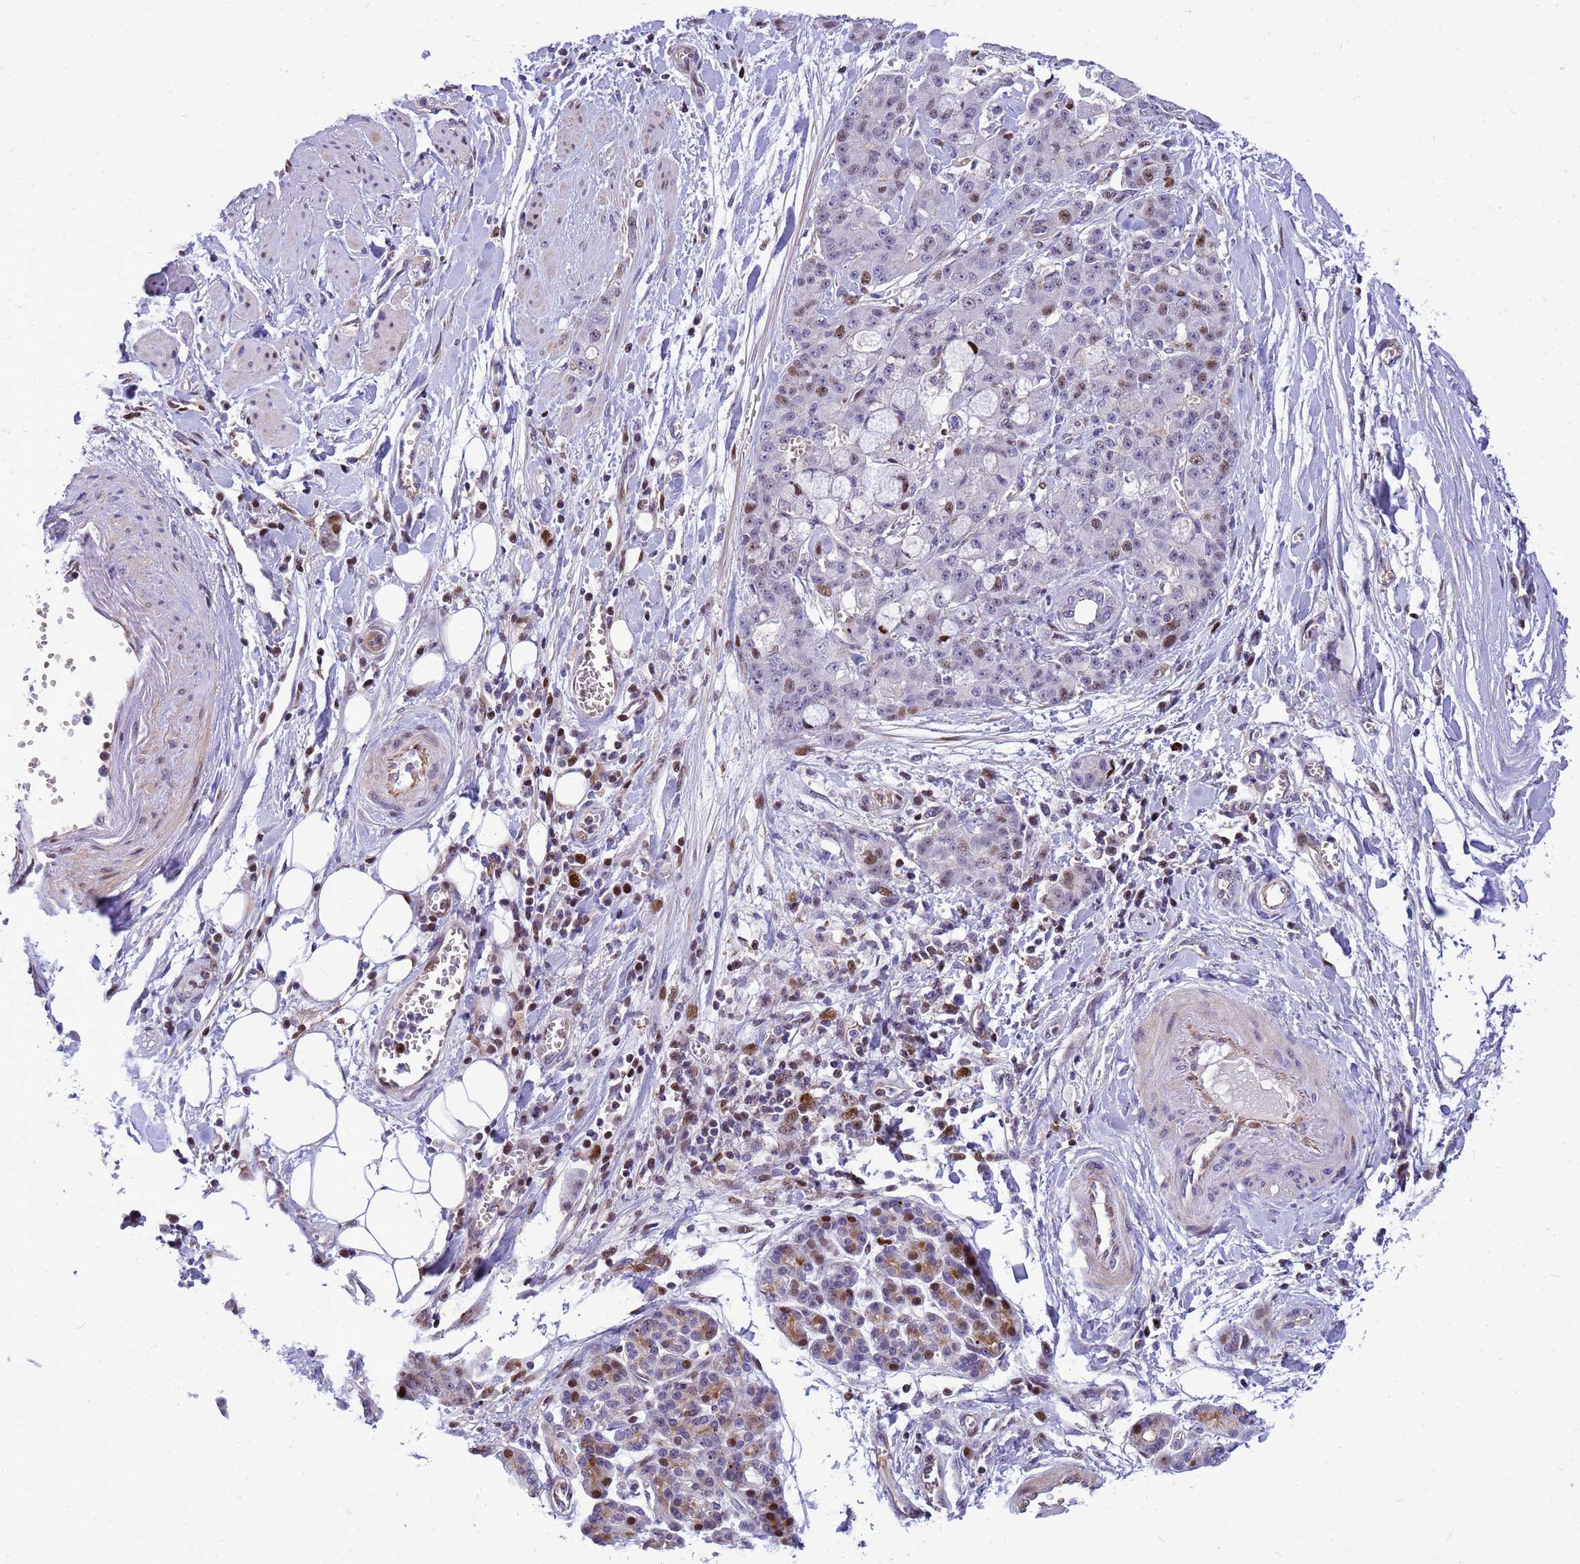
{"staining": {"intensity": "moderate", "quantity": "<25%", "location": "nuclear"}, "tissue": "pancreatic cancer", "cell_type": "Tumor cells", "image_type": "cancer", "snomed": [{"axis": "morphology", "description": "Adenocarcinoma, NOS"}, {"axis": "topography", "description": "Pancreas"}], "caption": "Protein analysis of adenocarcinoma (pancreatic) tissue shows moderate nuclear positivity in about <25% of tumor cells.", "gene": "ADAMTS7", "patient": {"sex": "female", "age": 73}}